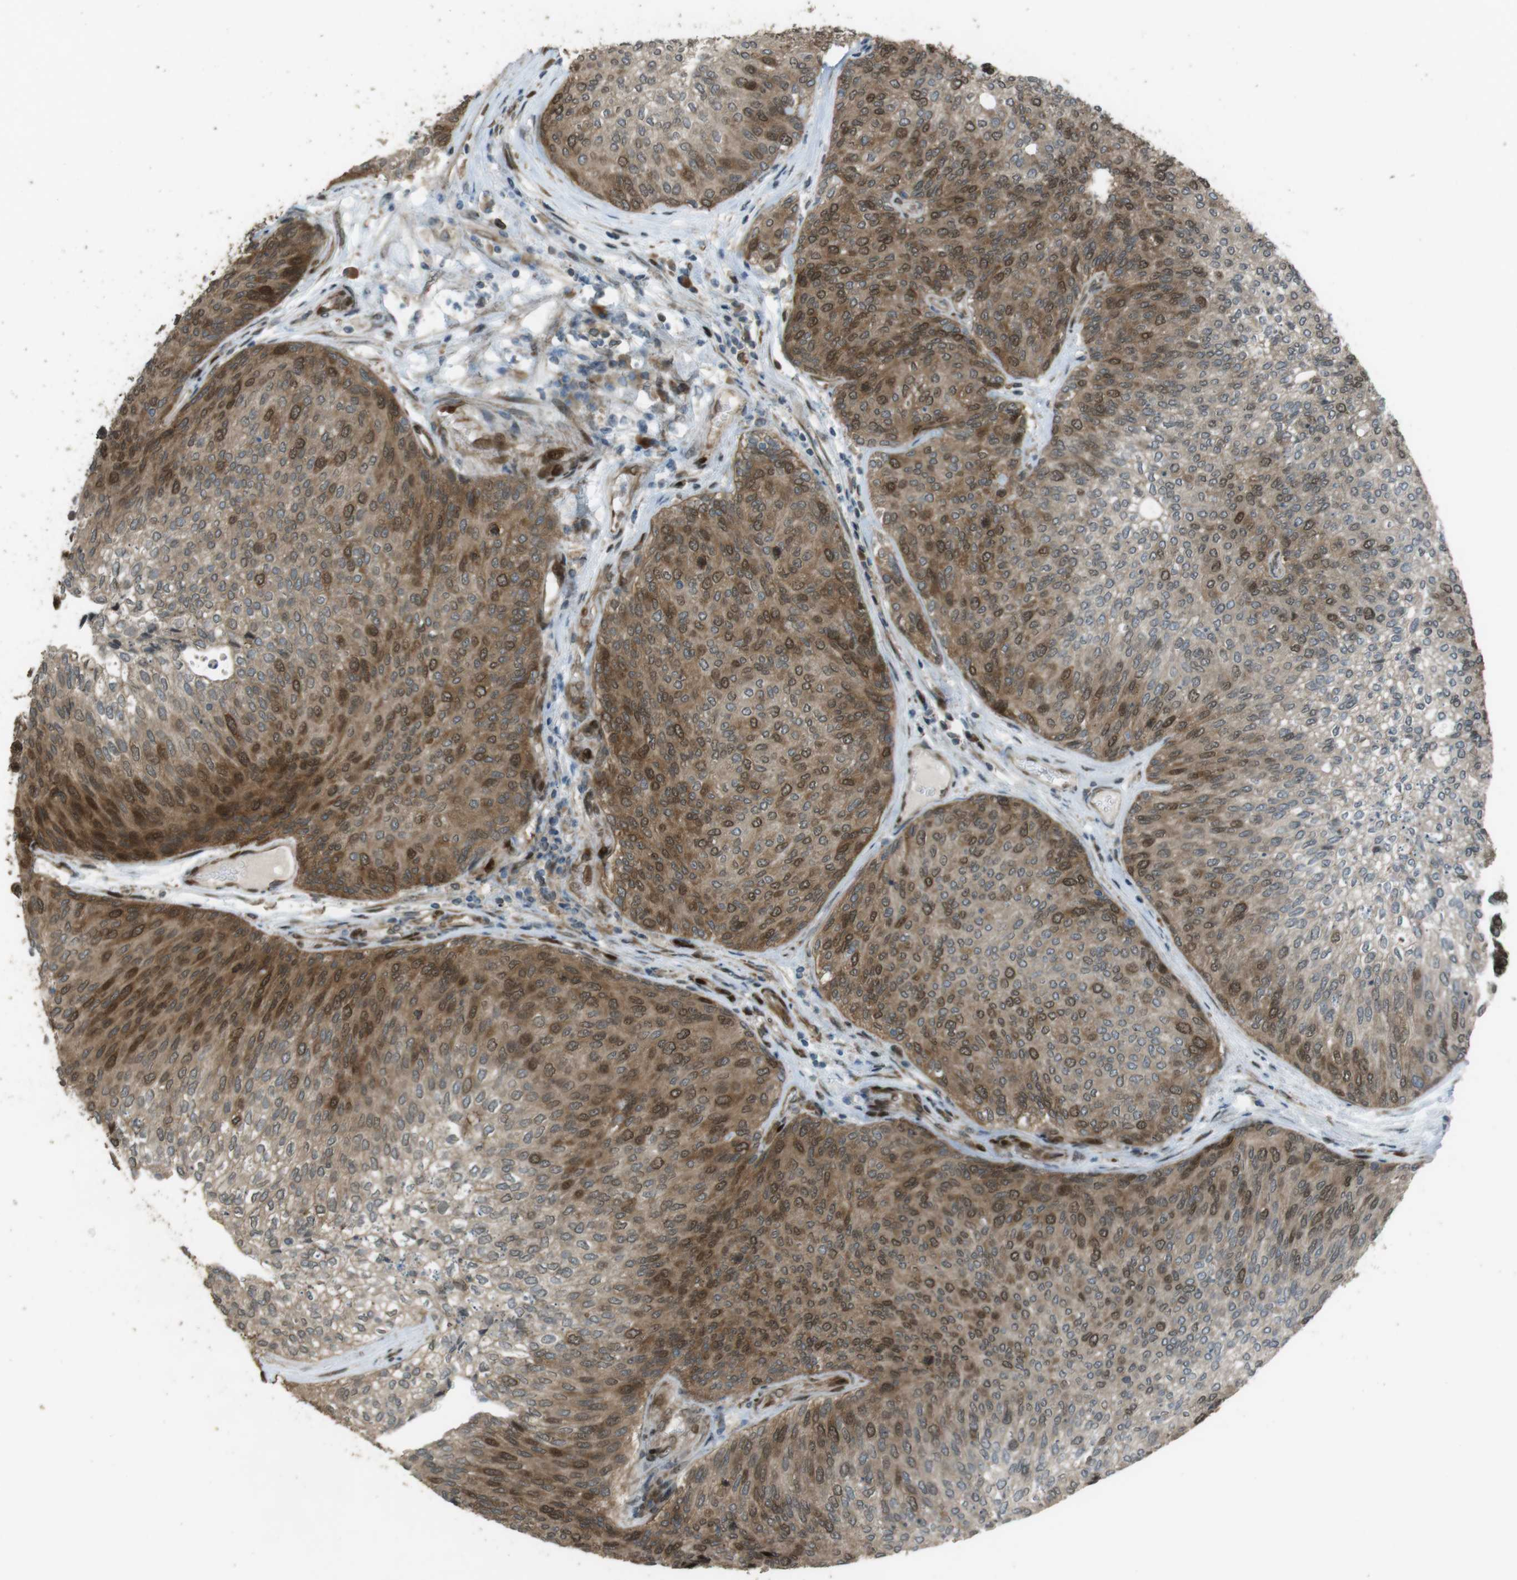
{"staining": {"intensity": "moderate", "quantity": "25%-75%", "location": "cytoplasmic/membranous,nuclear"}, "tissue": "urothelial cancer", "cell_type": "Tumor cells", "image_type": "cancer", "snomed": [{"axis": "morphology", "description": "Urothelial carcinoma, Low grade"}, {"axis": "topography", "description": "Urinary bladder"}], "caption": "IHC staining of urothelial carcinoma (low-grade), which exhibits medium levels of moderate cytoplasmic/membranous and nuclear positivity in approximately 25%-75% of tumor cells indicating moderate cytoplasmic/membranous and nuclear protein positivity. The staining was performed using DAB (brown) for protein detection and nuclei were counterstained in hematoxylin (blue).", "gene": "ZNF330", "patient": {"sex": "female", "age": 79}}